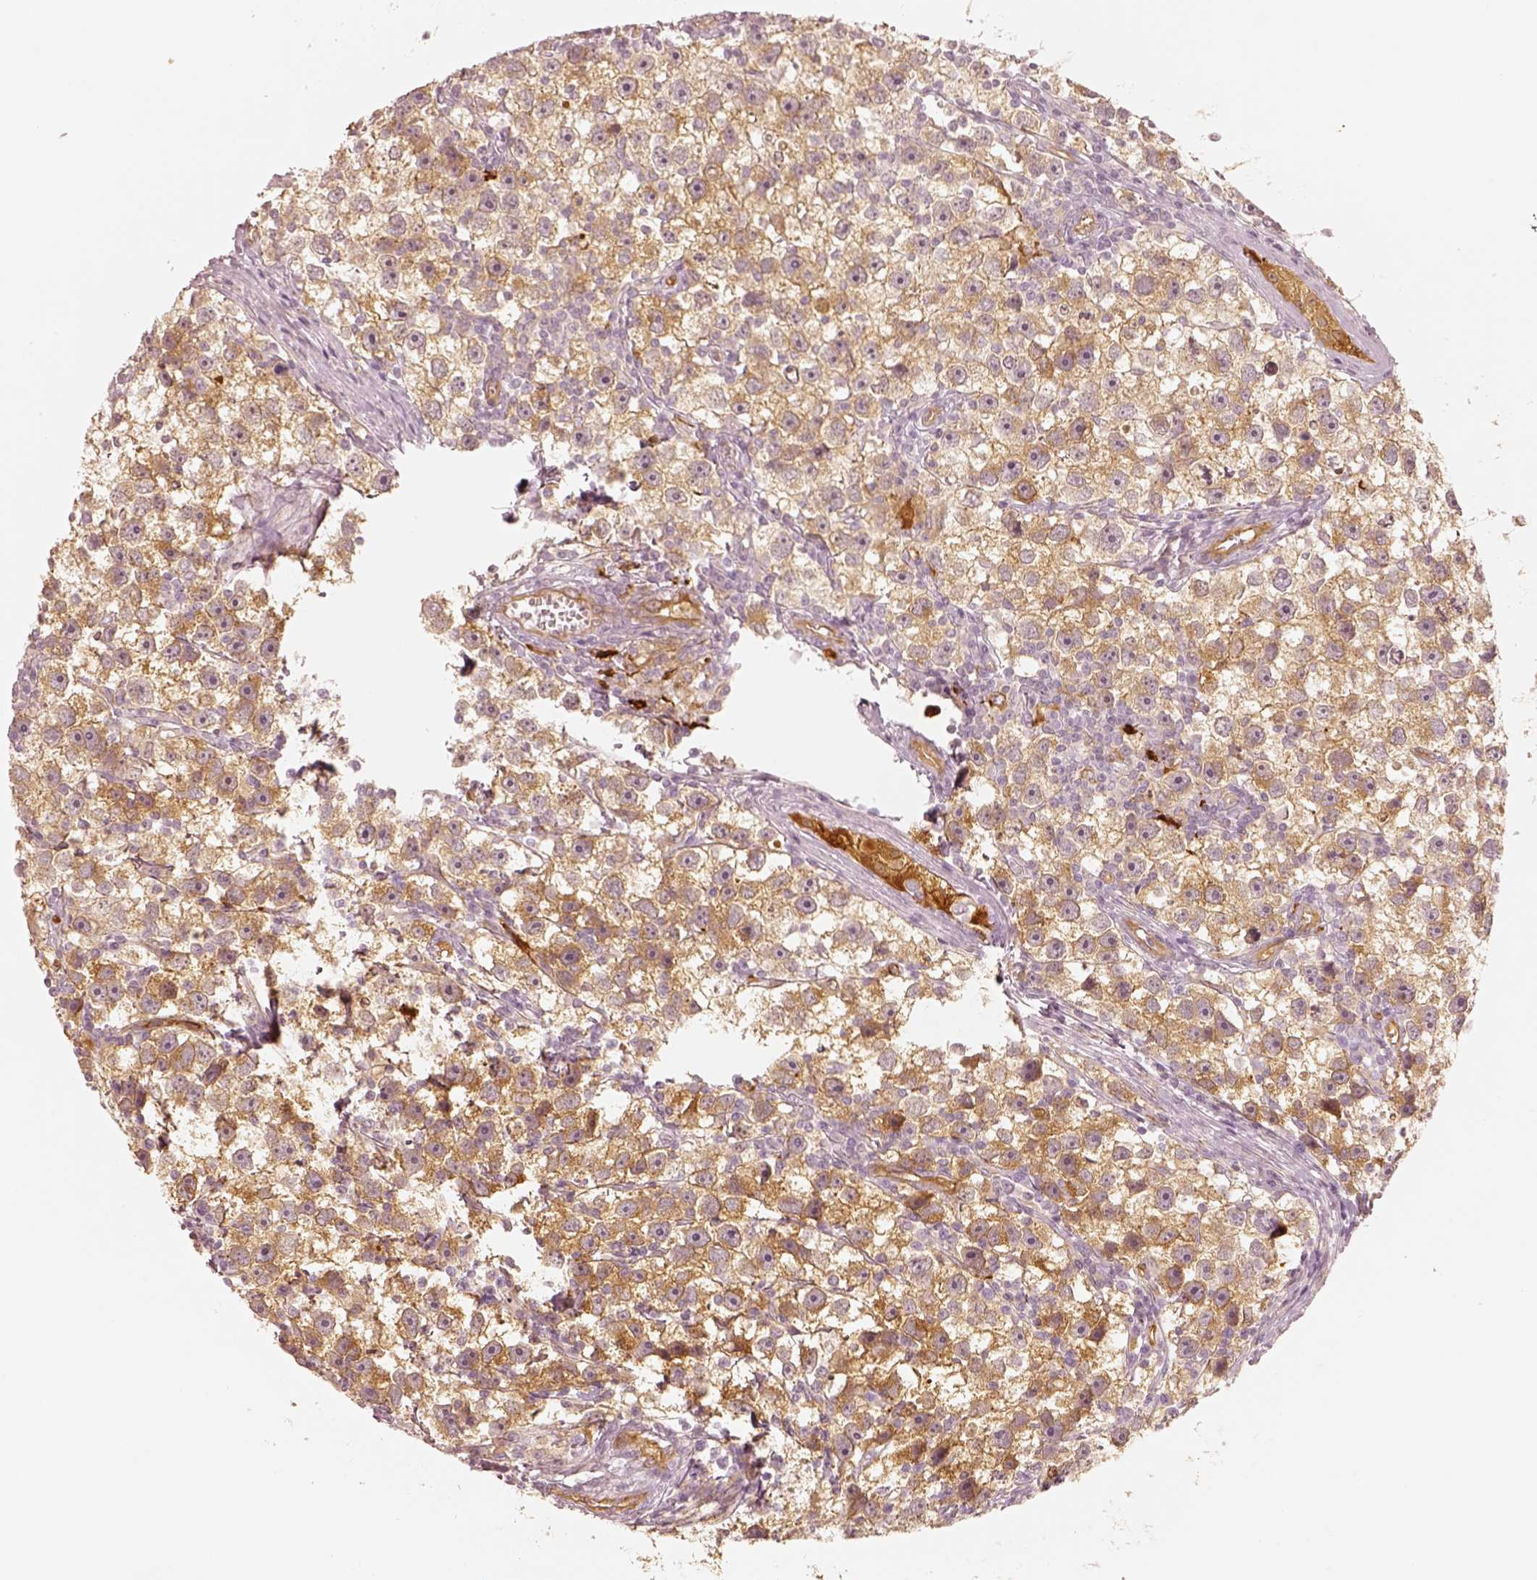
{"staining": {"intensity": "moderate", "quantity": ">75%", "location": "cytoplasmic/membranous"}, "tissue": "testis cancer", "cell_type": "Tumor cells", "image_type": "cancer", "snomed": [{"axis": "morphology", "description": "Seminoma, NOS"}, {"axis": "topography", "description": "Testis"}], "caption": "Seminoma (testis) tissue shows moderate cytoplasmic/membranous staining in about >75% of tumor cells, visualized by immunohistochemistry. (DAB IHC, brown staining for protein, blue staining for nuclei).", "gene": "FSCN1", "patient": {"sex": "male", "age": 30}}